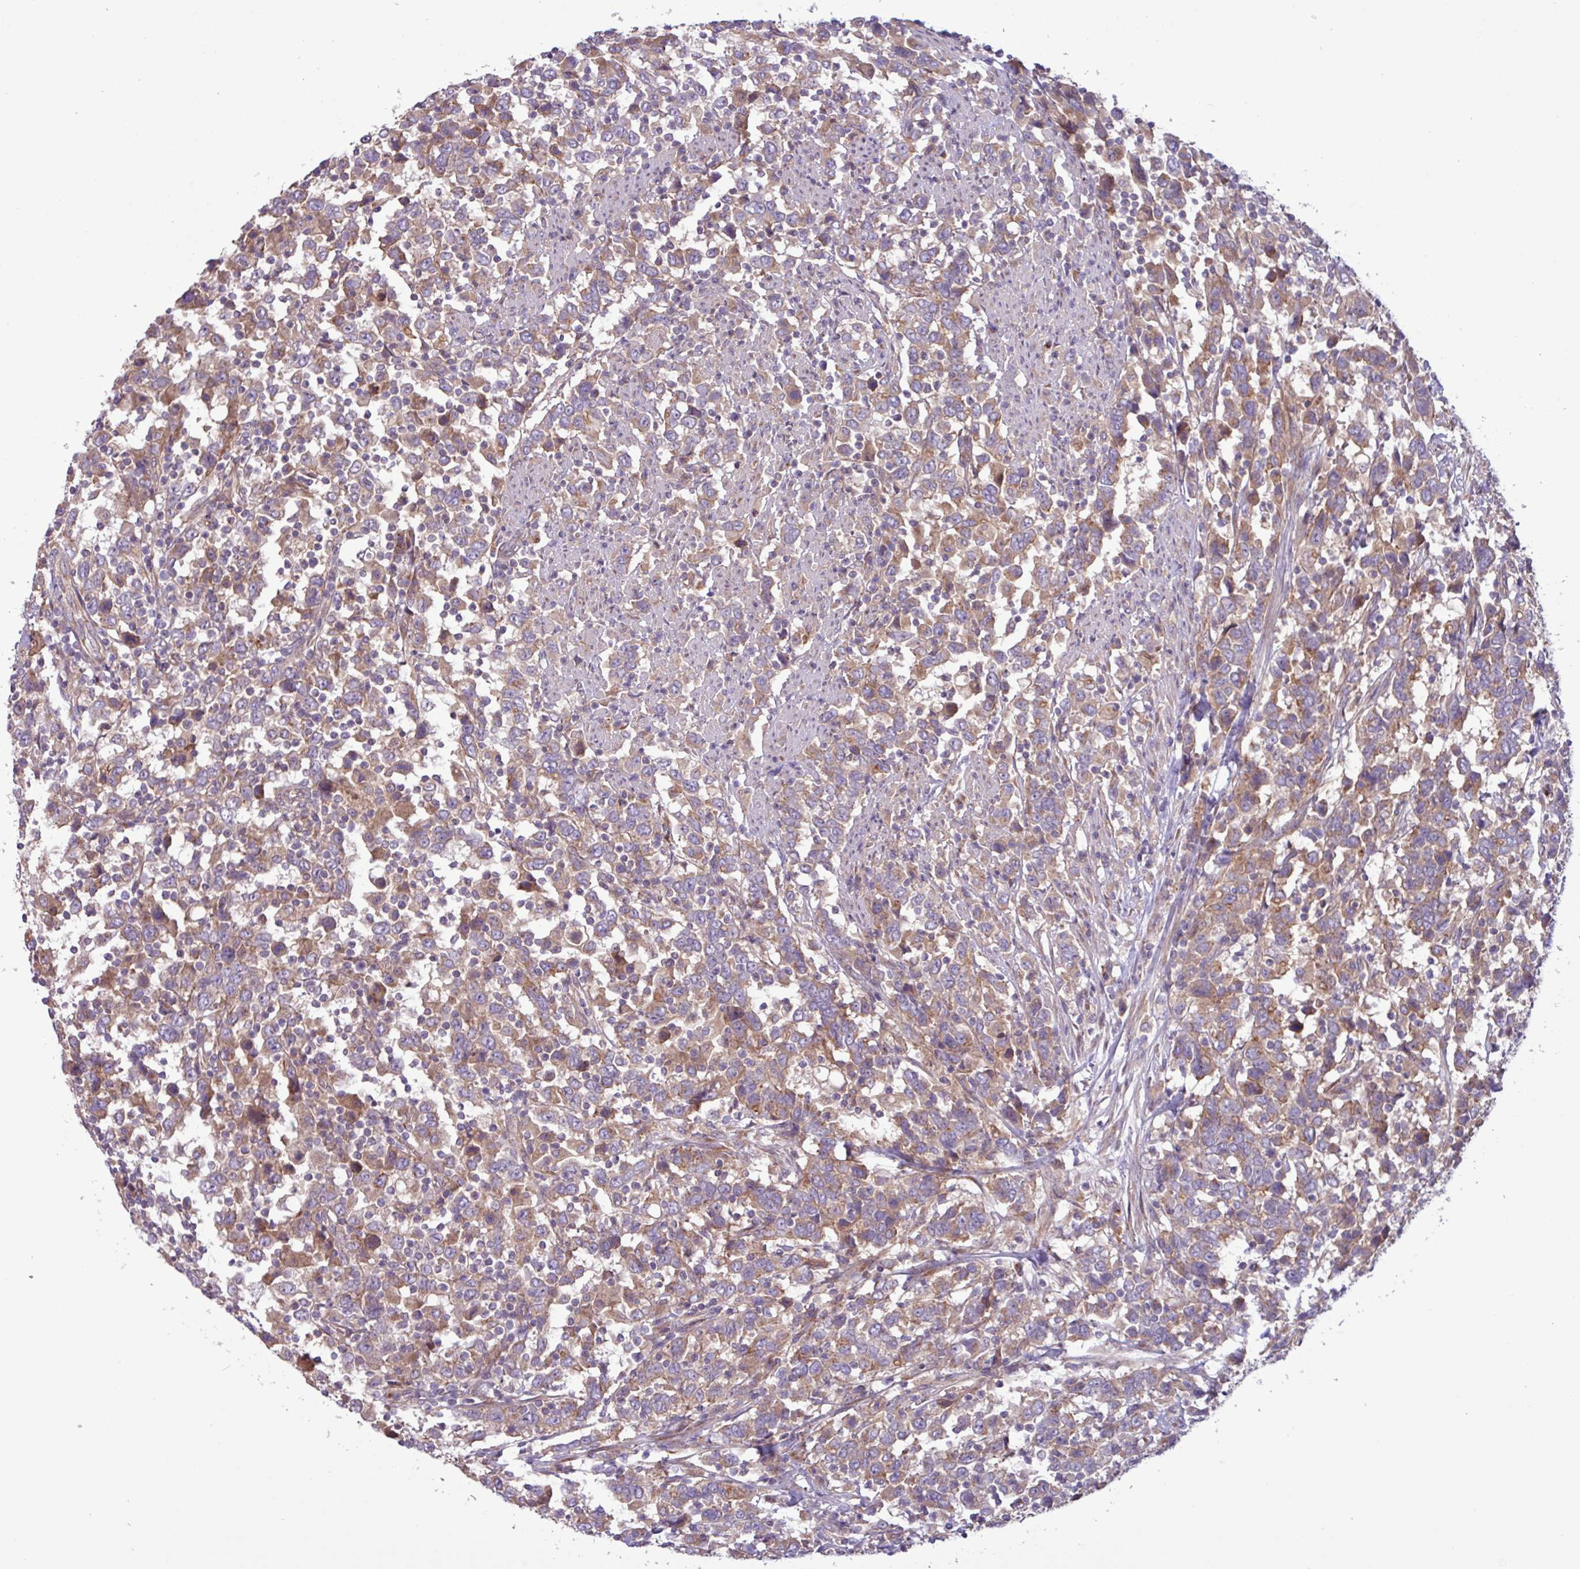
{"staining": {"intensity": "moderate", "quantity": ">75%", "location": "cytoplasmic/membranous"}, "tissue": "urothelial cancer", "cell_type": "Tumor cells", "image_type": "cancer", "snomed": [{"axis": "morphology", "description": "Urothelial carcinoma, High grade"}, {"axis": "topography", "description": "Urinary bladder"}], "caption": "Brown immunohistochemical staining in human urothelial cancer shows moderate cytoplasmic/membranous positivity in approximately >75% of tumor cells.", "gene": "RAB19", "patient": {"sex": "male", "age": 61}}